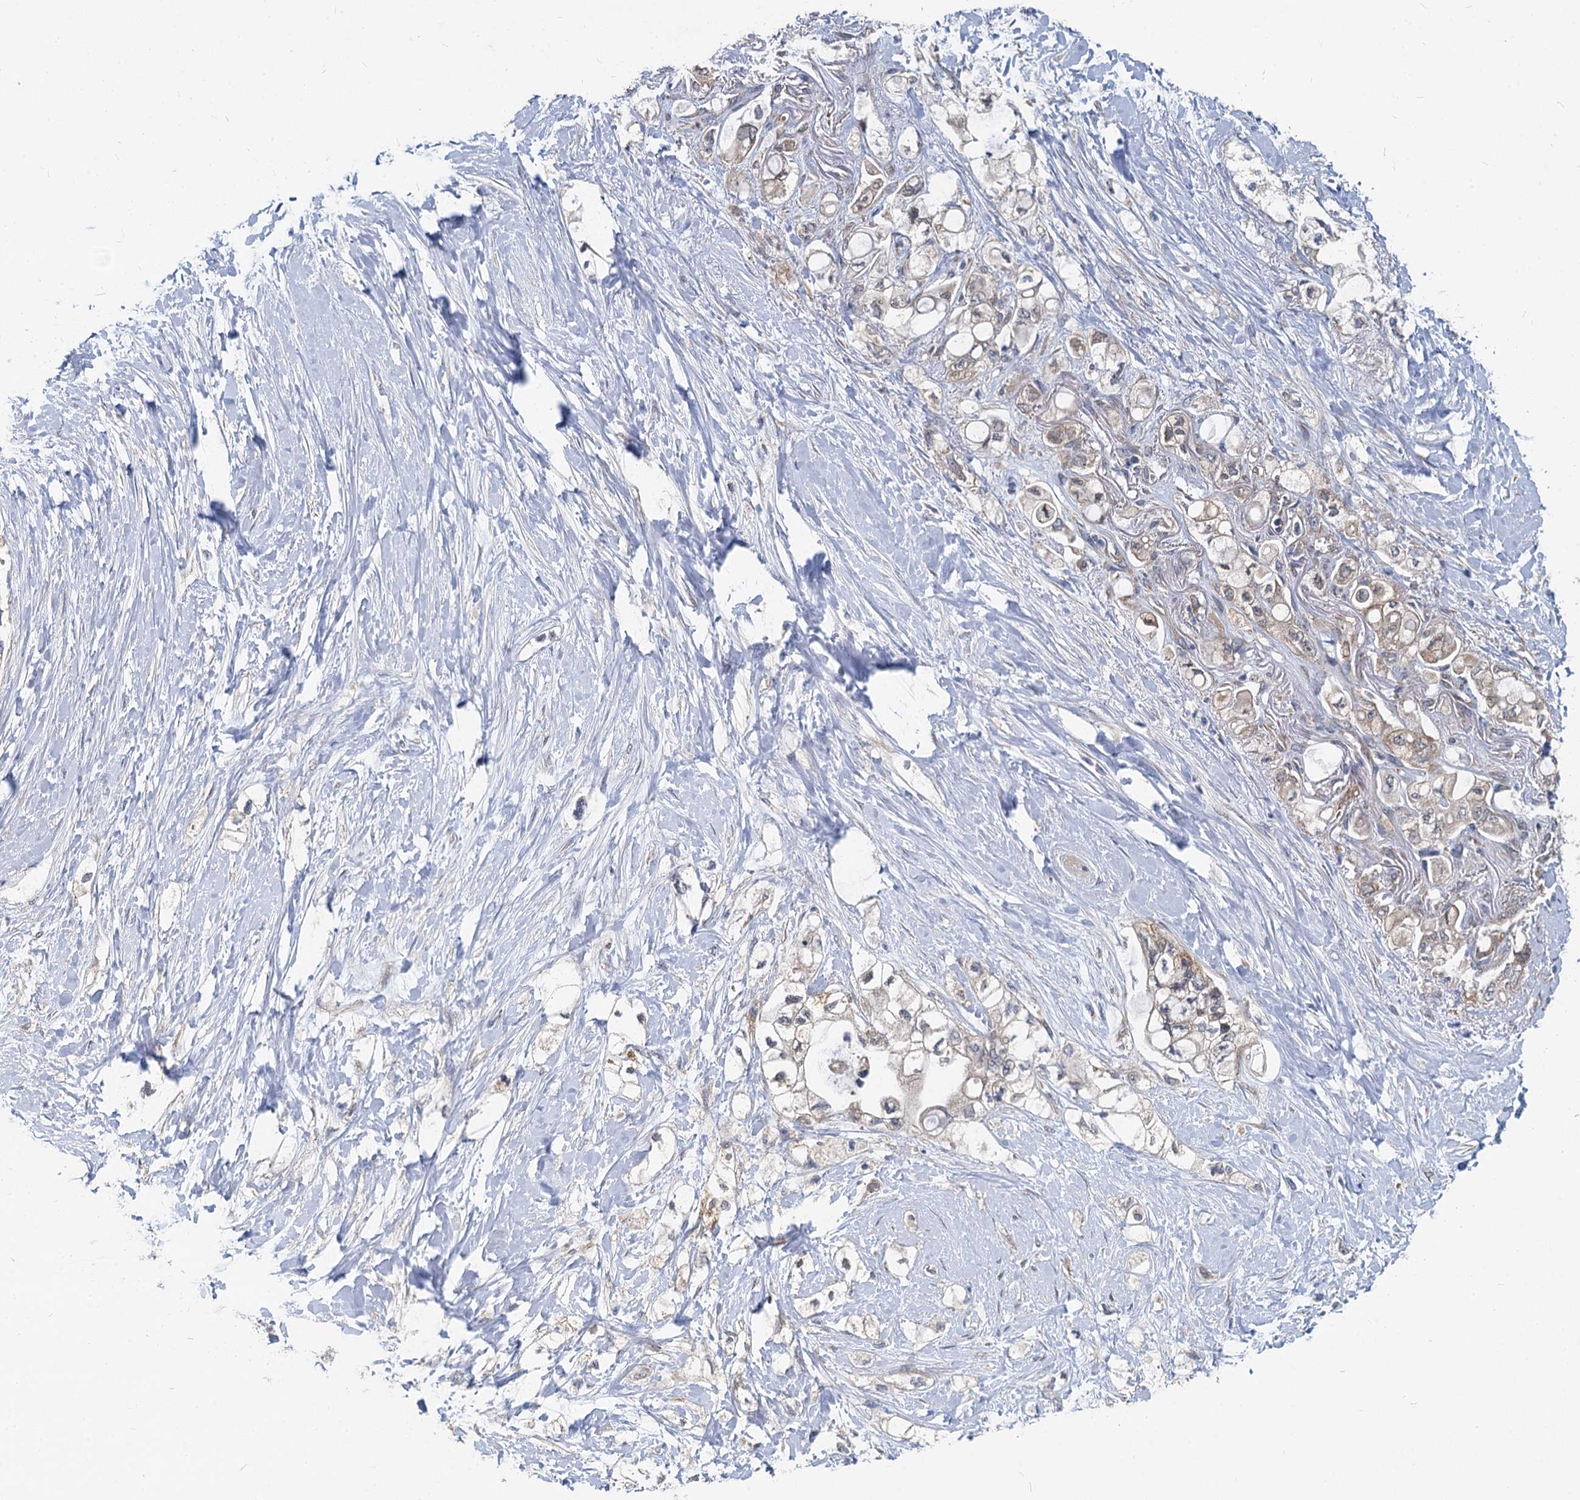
{"staining": {"intensity": "moderate", "quantity": "25%-75%", "location": "cytoplasmic/membranous"}, "tissue": "pancreatic cancer", "cell_type": "Tumor cells", "image_type": "cancer", "snomed": [{"axis": "morphology", "description": "Adenocarcinoma, NOS"}, {"axis": "topography", "description": "Pancreas"}], "caption": "Pancreatic cancer tissue demonstrates moderate cytoplasmic/membranous expression in about 25%-75% of tumor cells, visualized by immunohistochemistry.", "gene": "EIF2B2", "patient": {"sex": "male", "age": 70}}